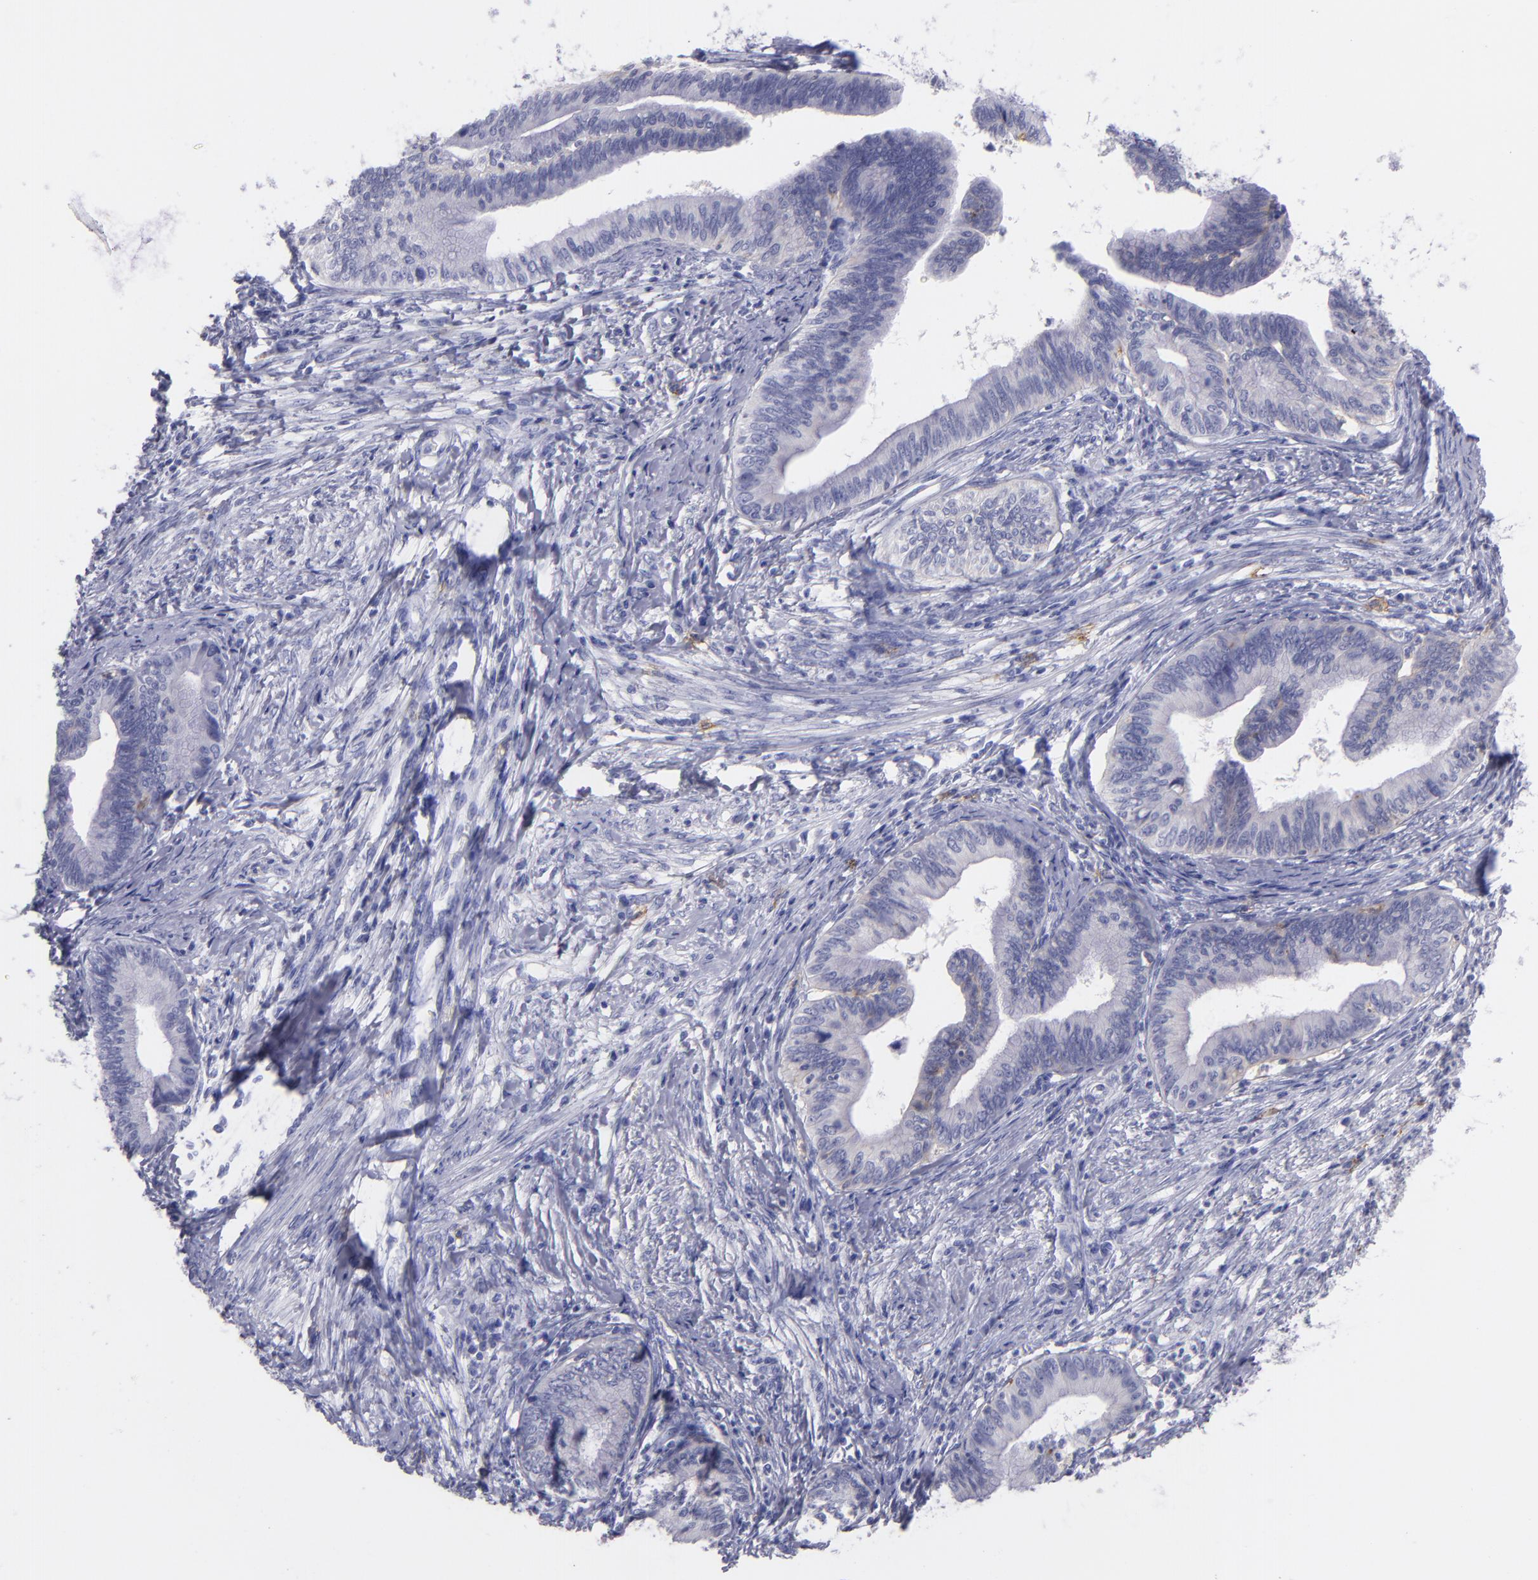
{"staining": {"intensity": "negative", "quantity": "none", "location": "none"}, "tissue": "cervical cancer", "cell_type": "Tumor cells", "image_type": "cancer", "snomed": [{"axis": "morphology", "description": "Adenocarcinoma, NOS"}, {"axis": "topography", "description": "Cervix"}], "caption": "Image shows no significant protein staining in tumor cells of cervical adenocarcinoma.", "gene": "CD82", "patient": {"sex": "female", "age": 36}}